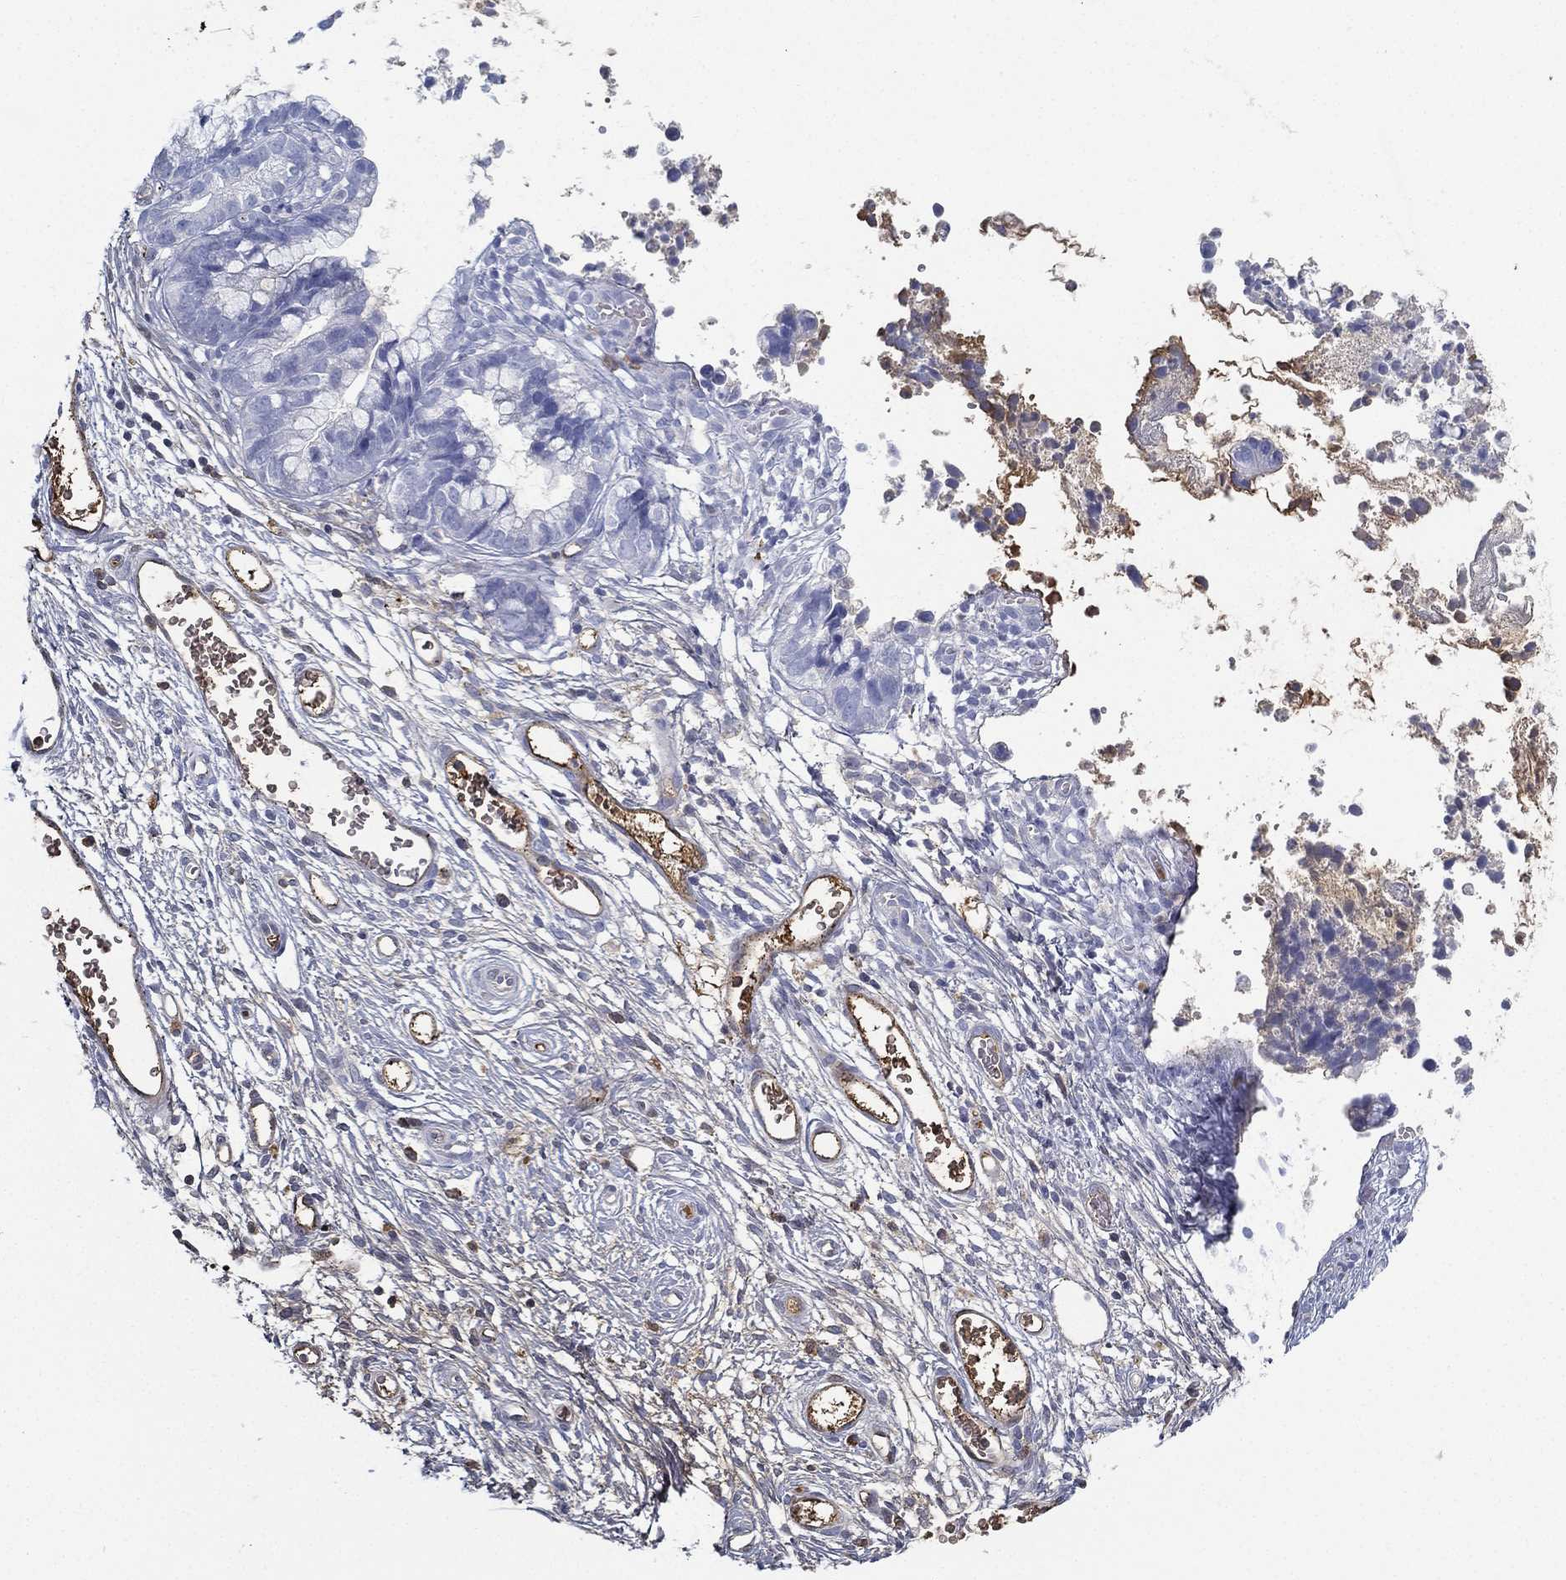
{"staining": {"intensity": "moderate", "quantity": "<25%", "location": "cytoplasmic/membranous"}, "tissue": "cervical cancer", "cell_type": "Tumor cells", "image_type": "cancer", "snomed": [{"axis": "morphology", "description": "Adenocarcinoma, NOS"}, {"axis": "topography", "description": "Cervix"}], "caption": "Immunohistochemical staining of cervical cancer (adenocarcinoma) reveals low levels of moderate cytoplasmic/membranous expression in about <25% of tumor cells.", "gene": "IFNB1", "patient": {"sex": "female", "age": 44}}